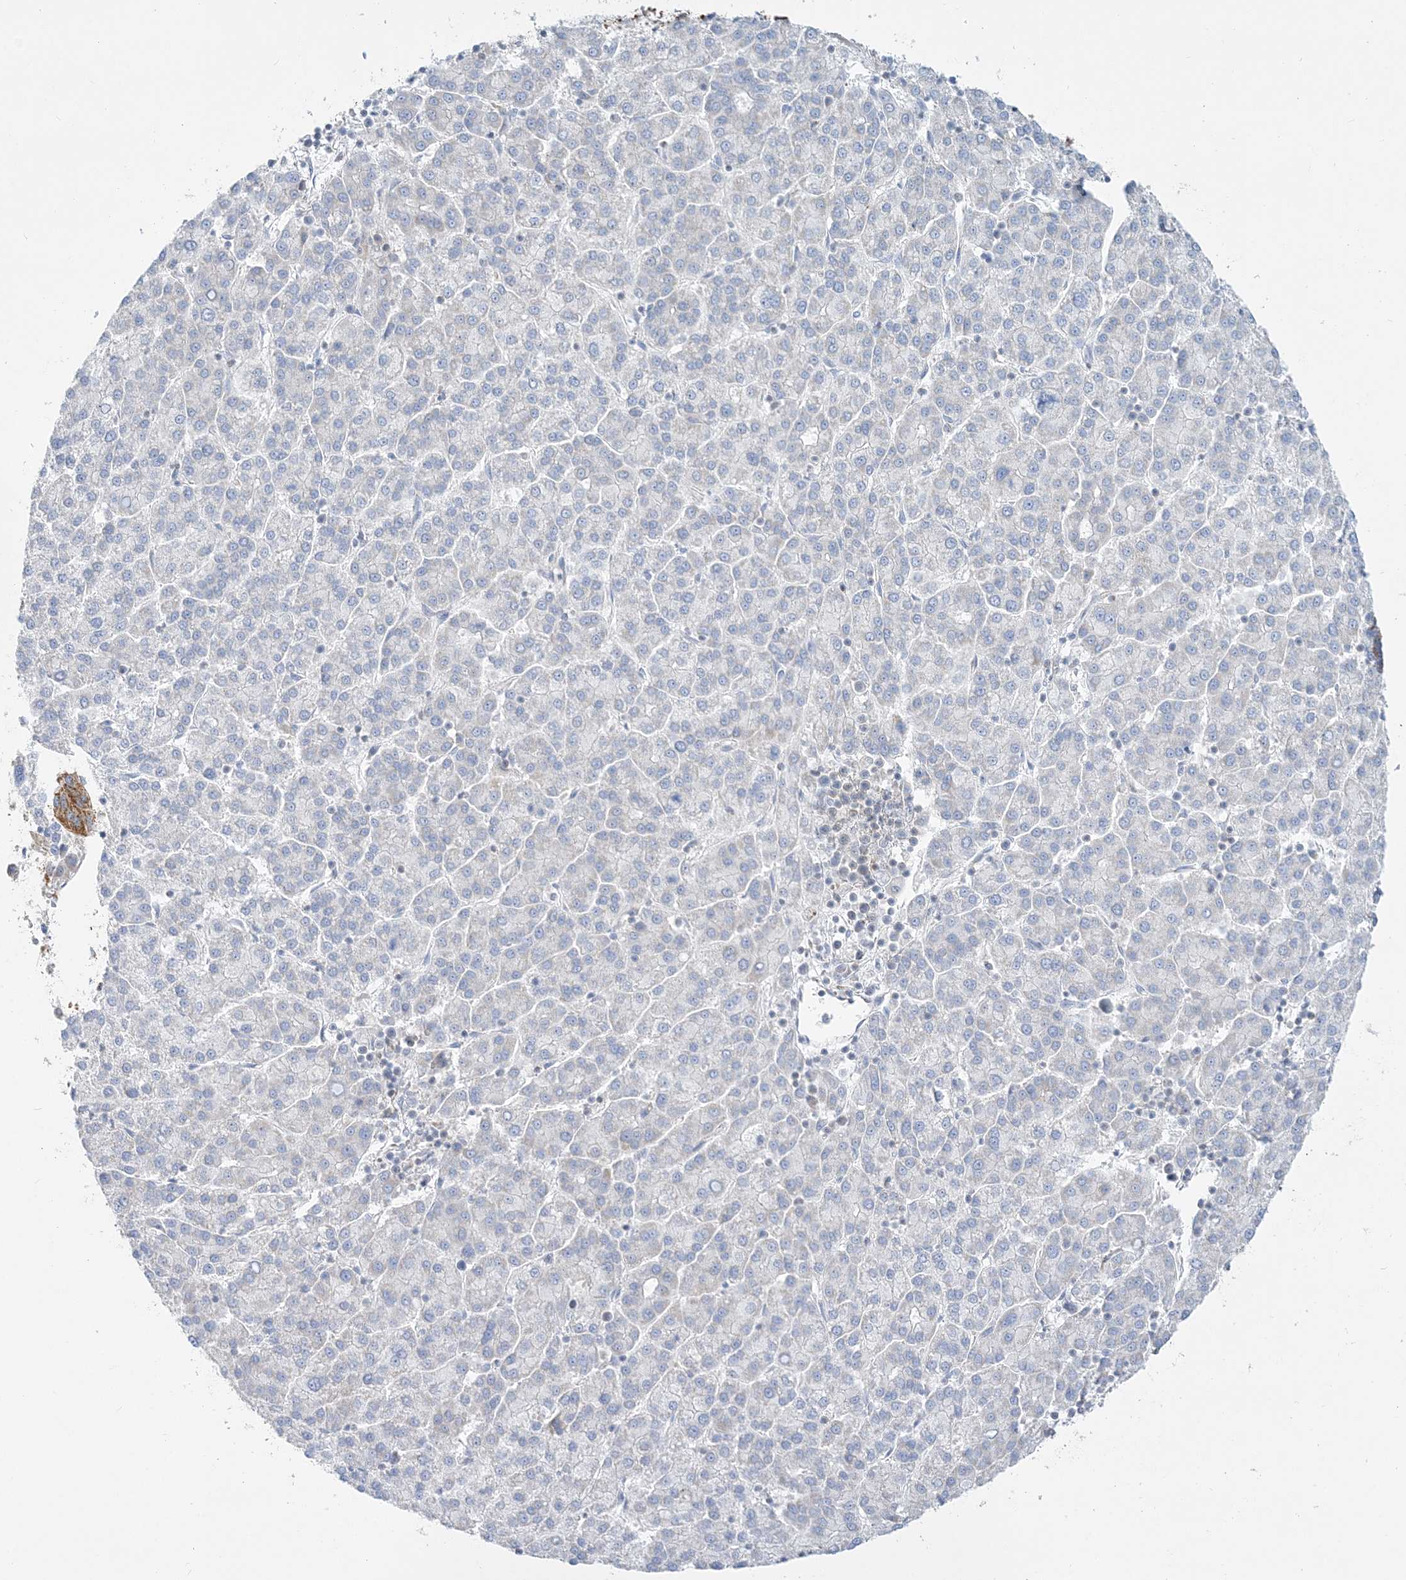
{"staining": {"intensity": "negative", "quantity": "none", "location": "none"}, "tissue": "liver cancer", "cell_type": "Tumor cells", "image_type": "cancer", "snomed": [{"axis": "morphology", "description": "Carcinoma, Hepatocellular, NOS"}, {"axis": "topography", "description": "Liver"}], "caption": "Liver cancer was stained to show a protein in brown. There is no significant positivity in tumor cells.", "gene": "TBC1D14", "patient": {"sex": "female", "age": 58}}